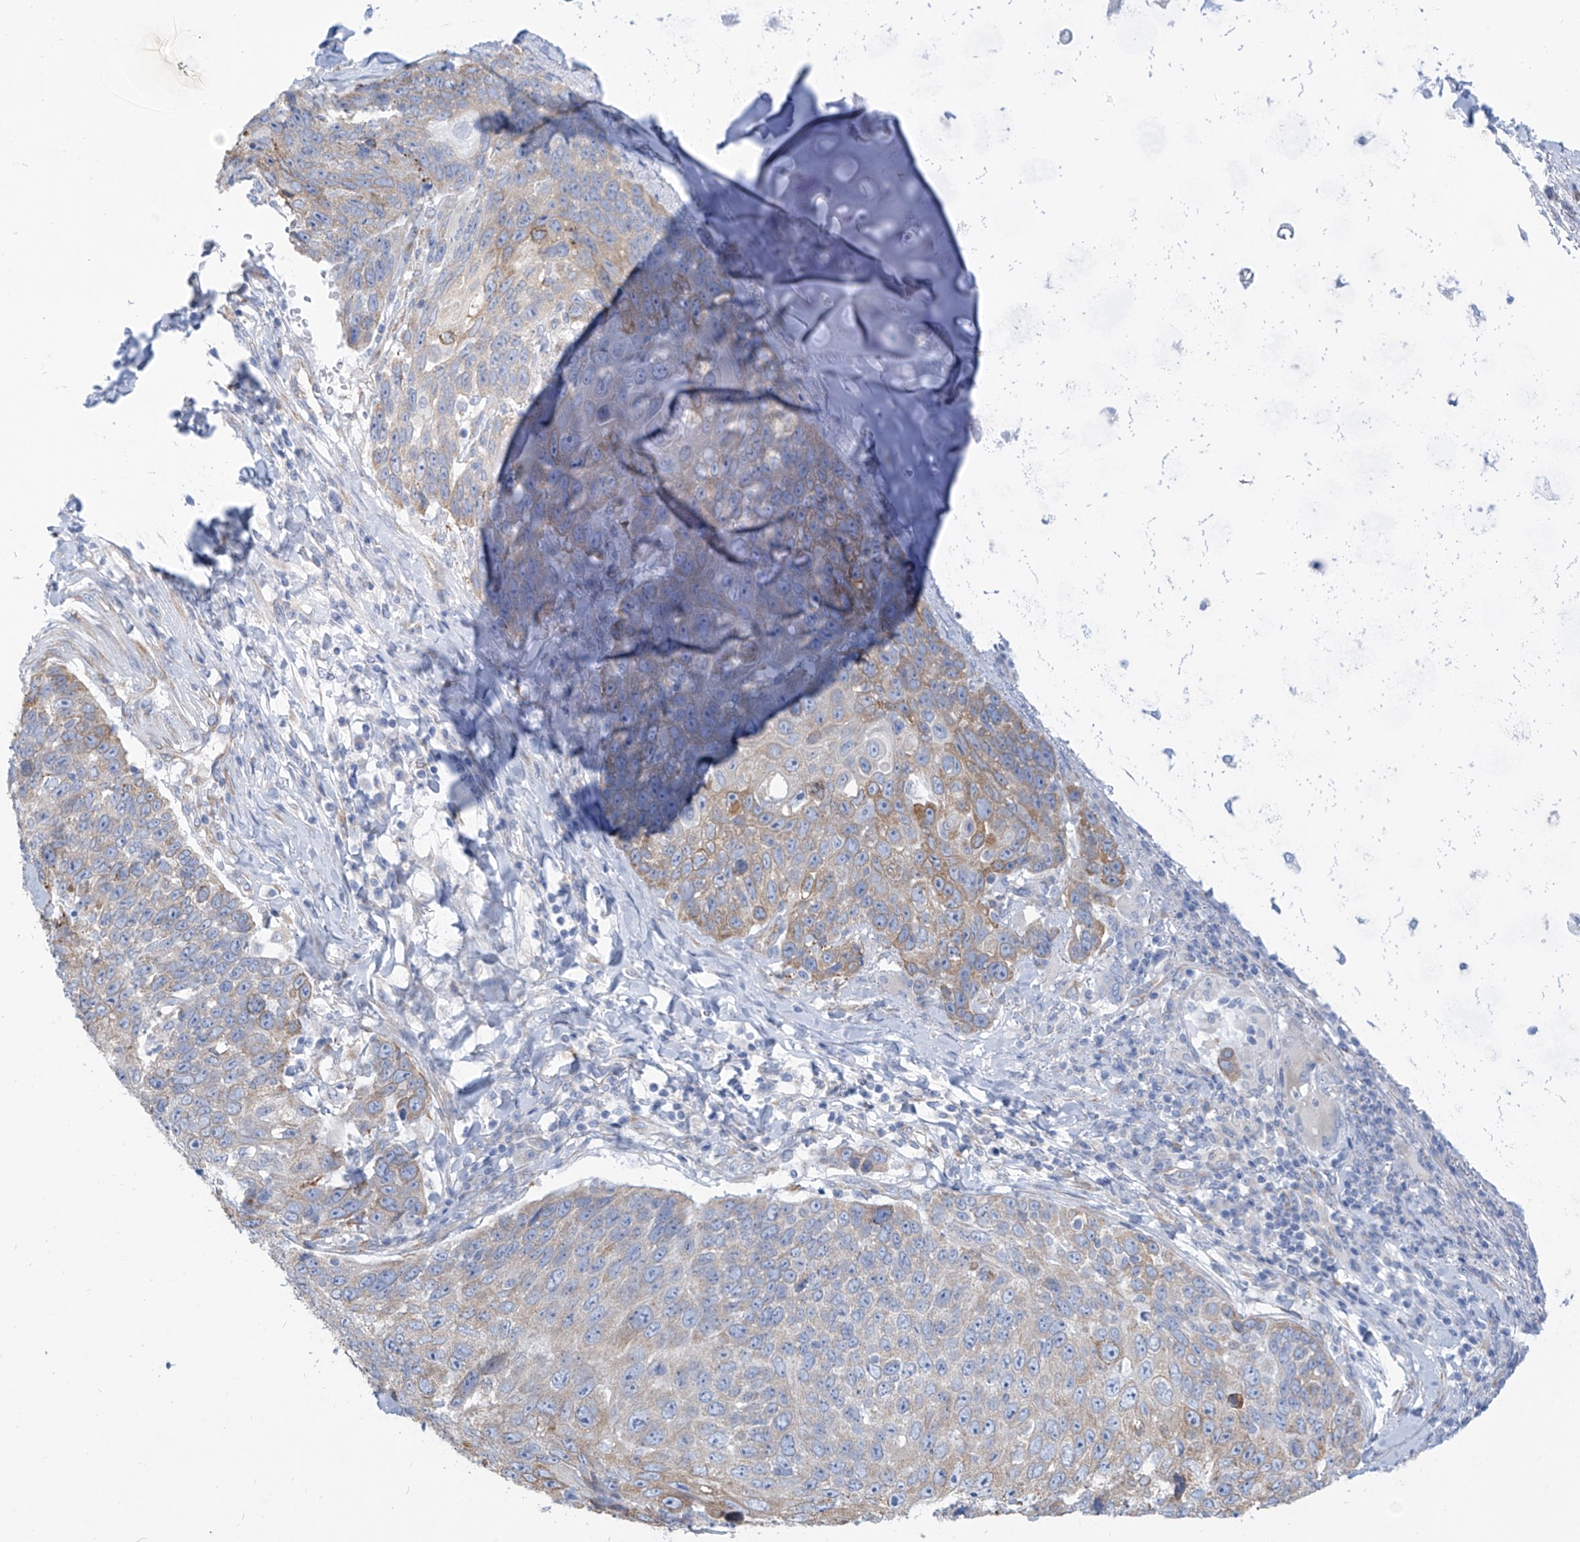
{"staining": {"intensity": "moderate", "quantity": "<25%", "location": "cytoplasmic/membranous"}, "tissue": "lung cancer", "cell_type": "Tumor cells", "image_type": "cancer", "snomed": [{"axis": "morphology", "description": "Squamous cell carcinoma, NOS"}, {"axis": "topography", "description": "Lung"}], "caption": "A high-resolution histopathology image shows immunohistochemistry (IHC) staining of squamous cell carcinoma (lung), which shows moderate cytoplasmic/membranous staining in approximately <25% of tumor cells. The protein is shown in brown color, while the nuclei are stained blue.", "gene": "RCN2", "patient": {"sex": "male", "age": 66}}